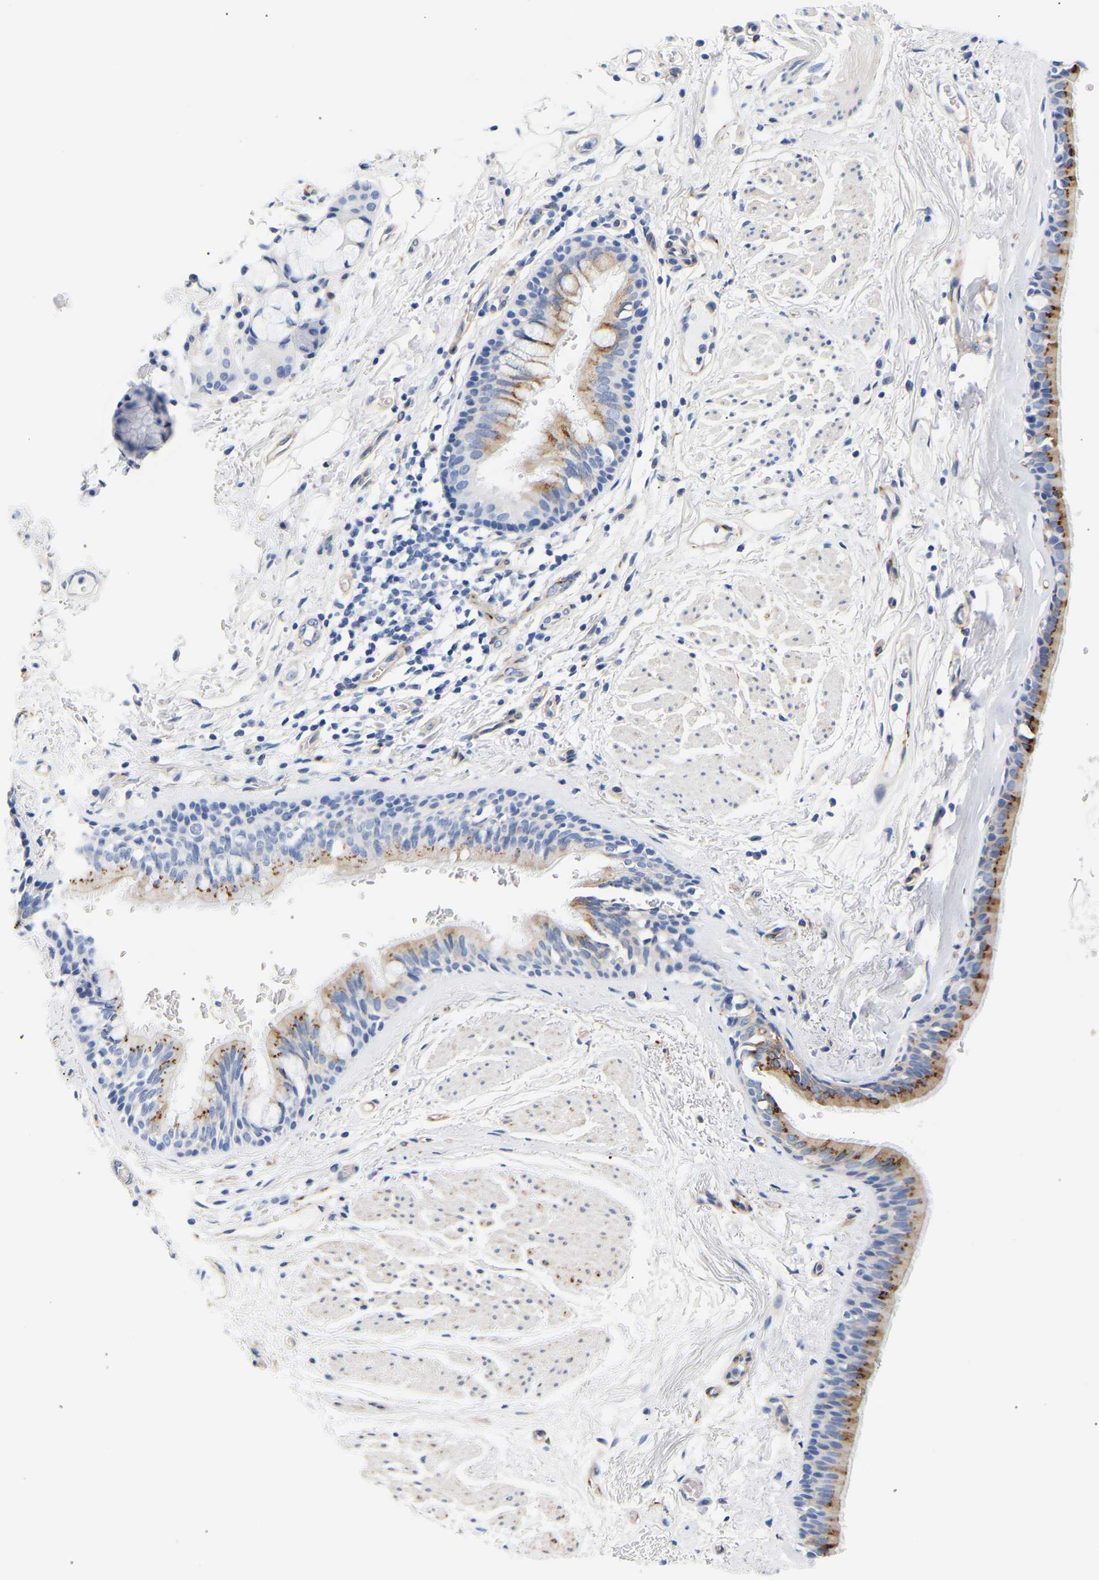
{"staining": {"intensity": "moderate", "quantity": ">75%", "location": "cytoplasmic/membranous"}, "tissue": "bronchus", "cell_type": "Respiratory epithelial cells", "image_type": "normal", "snomed": [{"axis": "morphology", "description": "Normal tissue, NOS"}, {"axis": "topography", "description": "Cartilage tissue"}], "caption": "Bronchus stained with a brown dye exhibits moderate cytoplasmic/membranous positive expression in approximately >75% of respiratory epithelial cells.", "gene": "IGFBP7", "patient": {"sex": "female", "age": 63}}